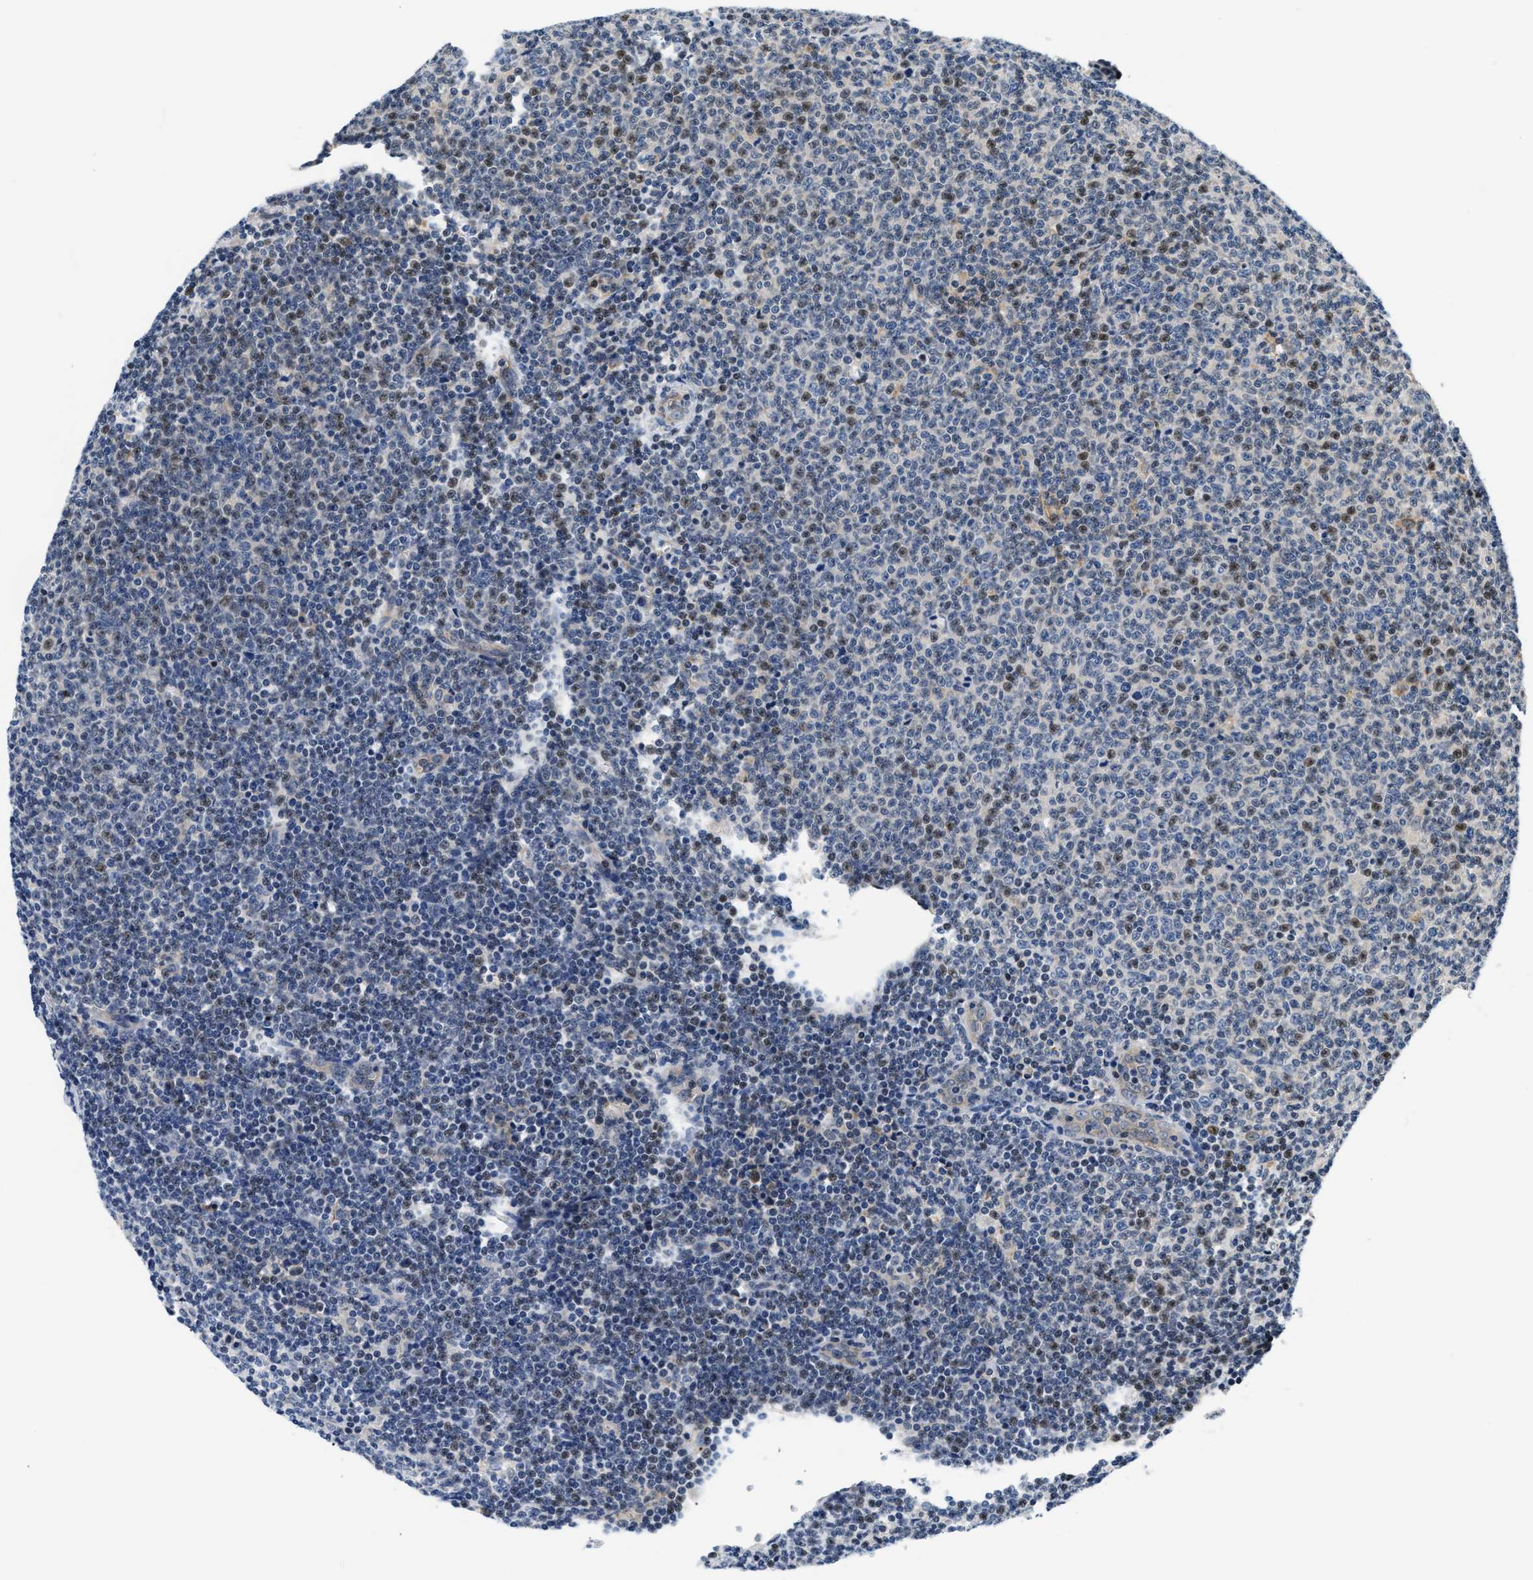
{"staining": {"intensity": "negative", "quantity": "none", "location": "none"}, "tissue": "lymphoma", "cell_type": "Tumor cells", "image_type": "cancer", "snomed": [{"axis": "morphology", "description": "Malignant lymphoma, non-Hodgkin's type, Low grade"}, {"axis": "topography", "description": "Lymph node"}], "caption": "The photomicrograph displays no significant expression in tumor cells of lymphoma.", "gene": "TNIP2", "patient": {"sex": "male", "age": 66}}